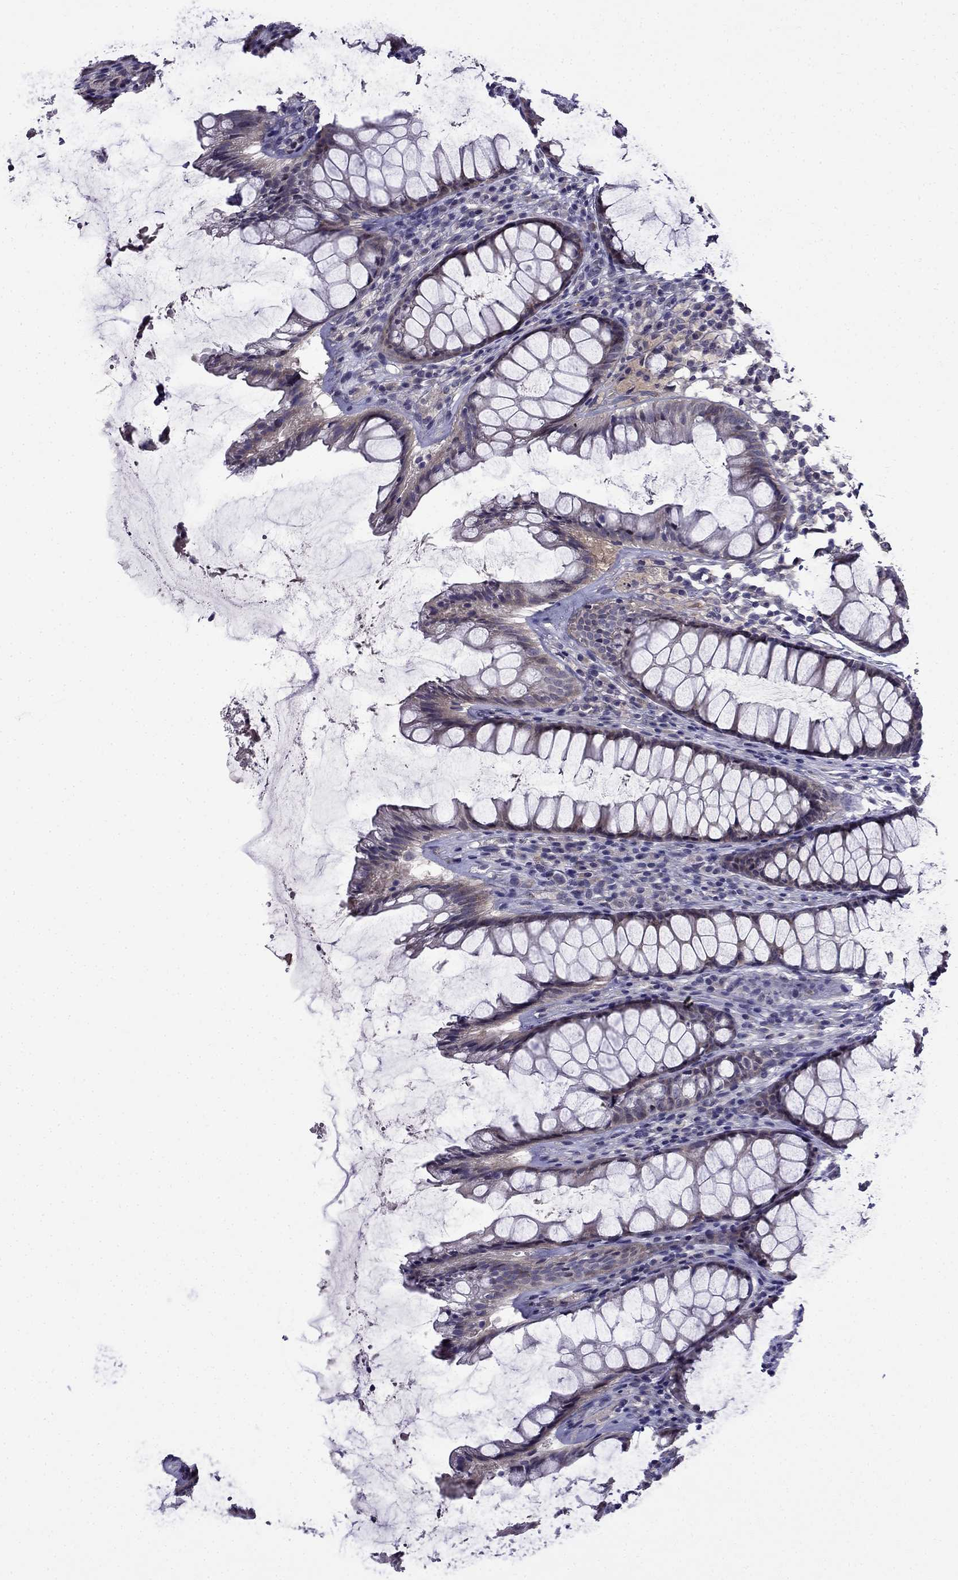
{"staining": {"intensity": "negative", "quantity": "none", "location": "none"}, "tissue": "rectum", "cell_type": "Glandular cells", "image_type": "normal", "snomed": [{"axis": "morphology", "description": "Normal tissue, NOS"}, {"axis": "topography", "description": "Rectum"}], "caption": "Immunohistochemistry (IHC) of unremarkable rectum displays no staining in glandular cells. (Stains: DAB immunohistochemistry with hematoxylin counter stain, Microscopy: brightfield microscopy at high magnification).", "gene": "PI16", "patient": {"sex": "male", "age": 72}}